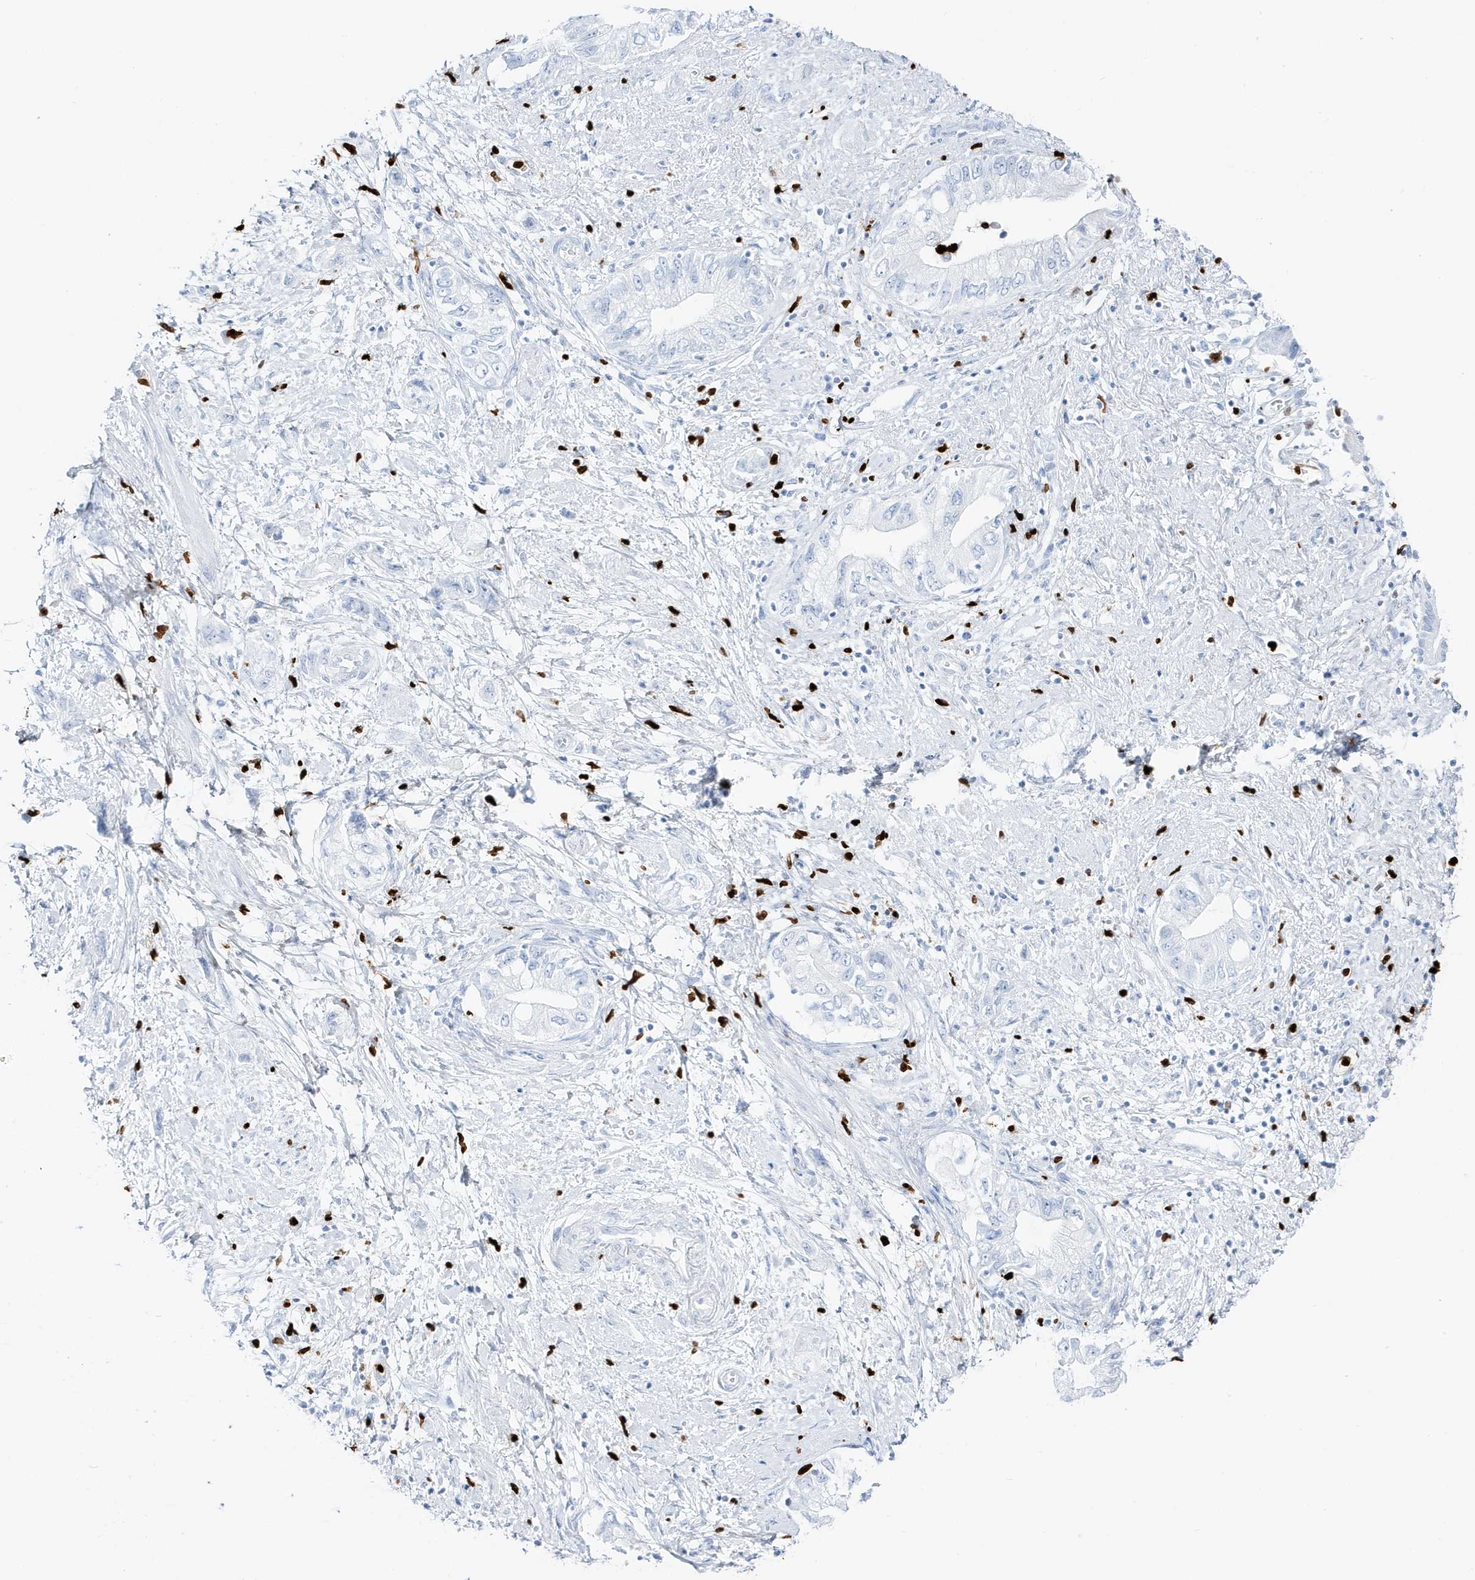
{"staining": {"intensity": "negative", "quantity": "none", "location": "none"}, "tissue": "pancreatic cancer", "cell_type": "Tumor cells", "image_type": "cancer", "snomed": [{"axis": "morphology", "description": "Adenocarcinoma, NOS"}, {"axis": "topography", "description": "Pancreas"}], "caption": "Micrograph shows no protein expression in tumor cells of pancreatic adenocarcinoma tissue. Brightfield microscopy of immunohistochemistry stained with DAB (brown) and hematoxylin (blue), captured at high magnification.", "gene": "MNDA", "patient": {"sex": "female", "age": 73}}